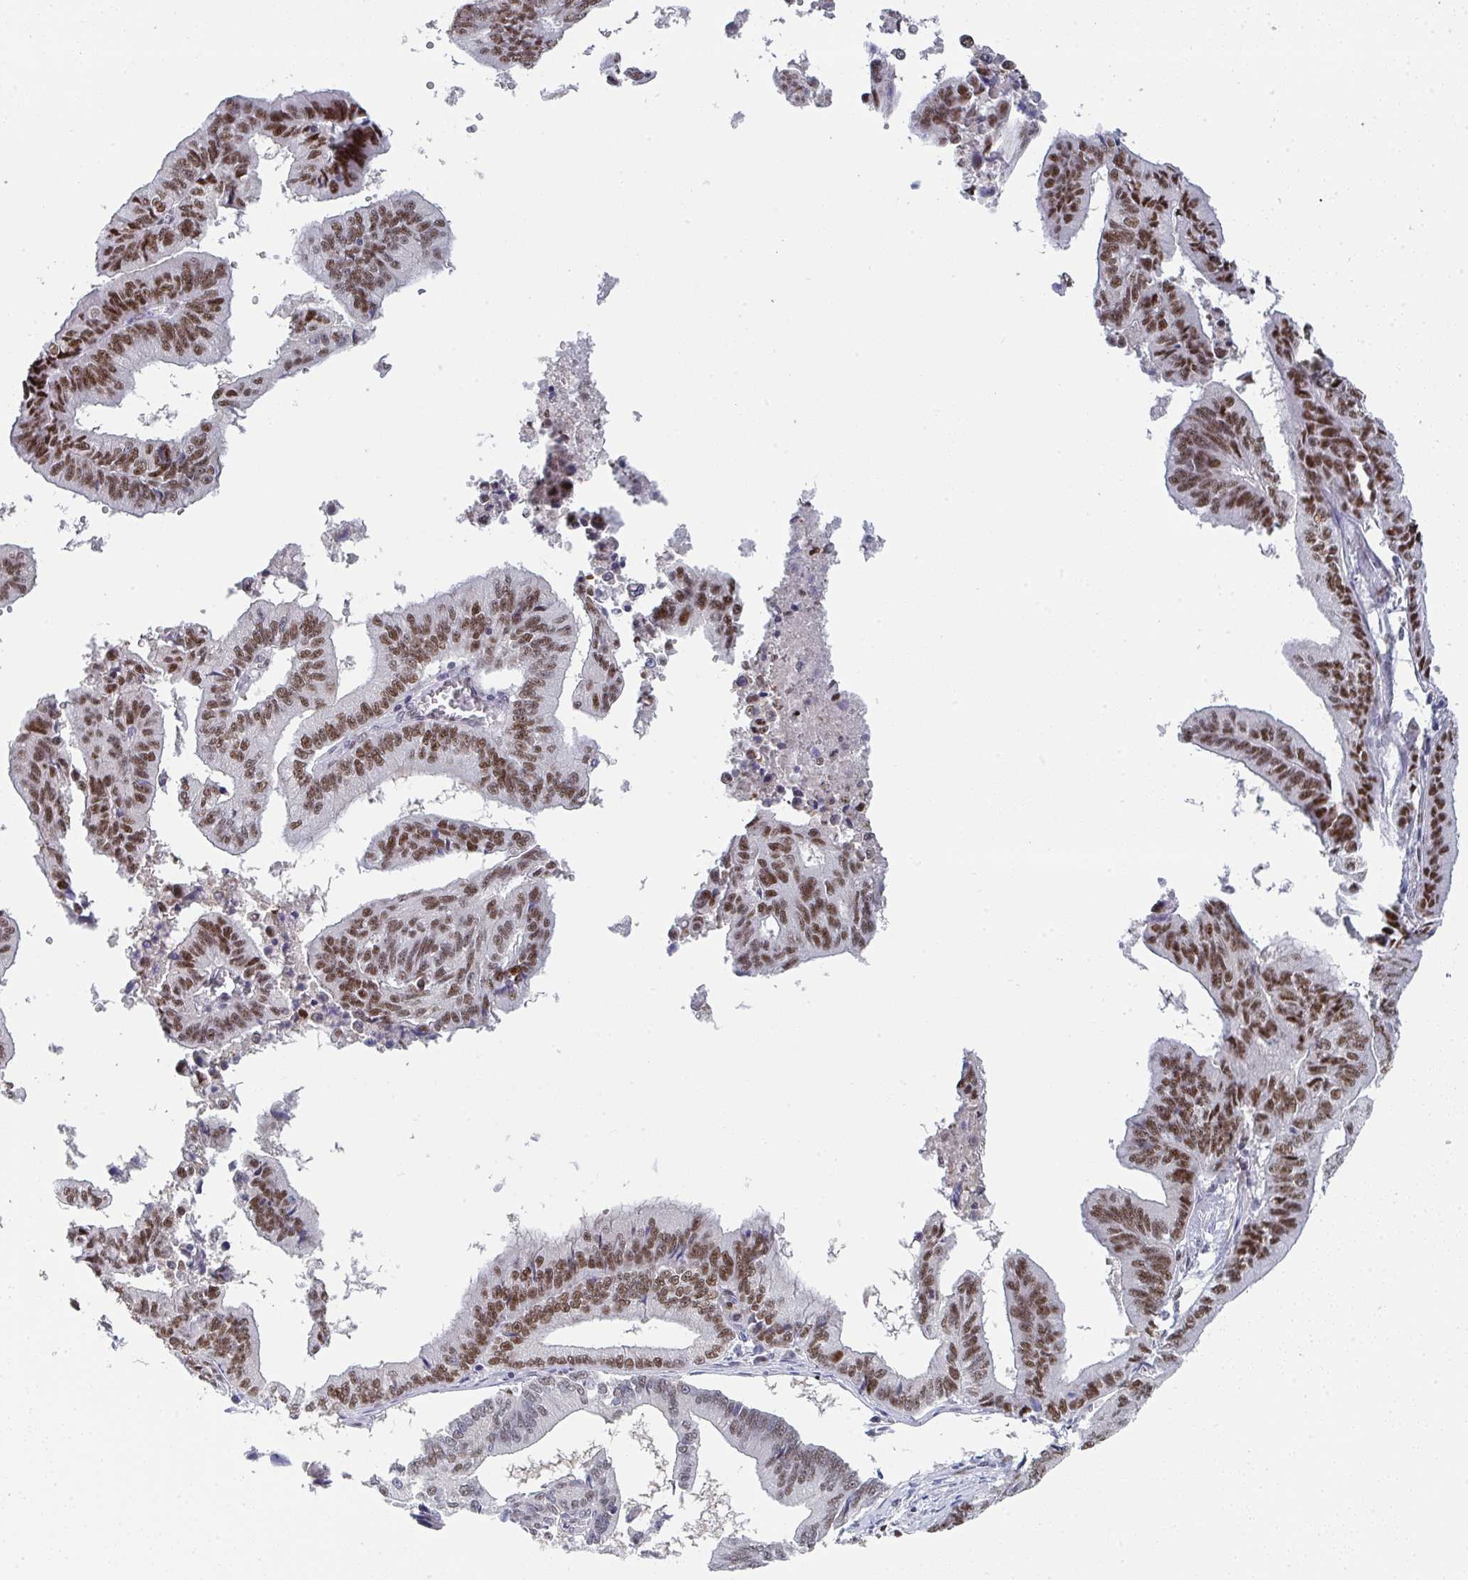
{"staining": {"intensity": "moderate", "quantity": ">75%", "location": "nuclear"}, "tissue": "endometrial cancer", "cell_type": "Tumor cells", "image_type": "cancer", "snomed": [{"axis": "morphology", "description": "Adenocarcinoma, NOS"}, {"axis": "topography", "description": "Endometrium"}], "caption": "The photomicrograph demonstrates staining of endometrial cancer, revealing moderate nuclear protein positivity (brown color) within tumor cells.", "gene": "JDP2", "patient": {"sex": "female", "age": 65}}